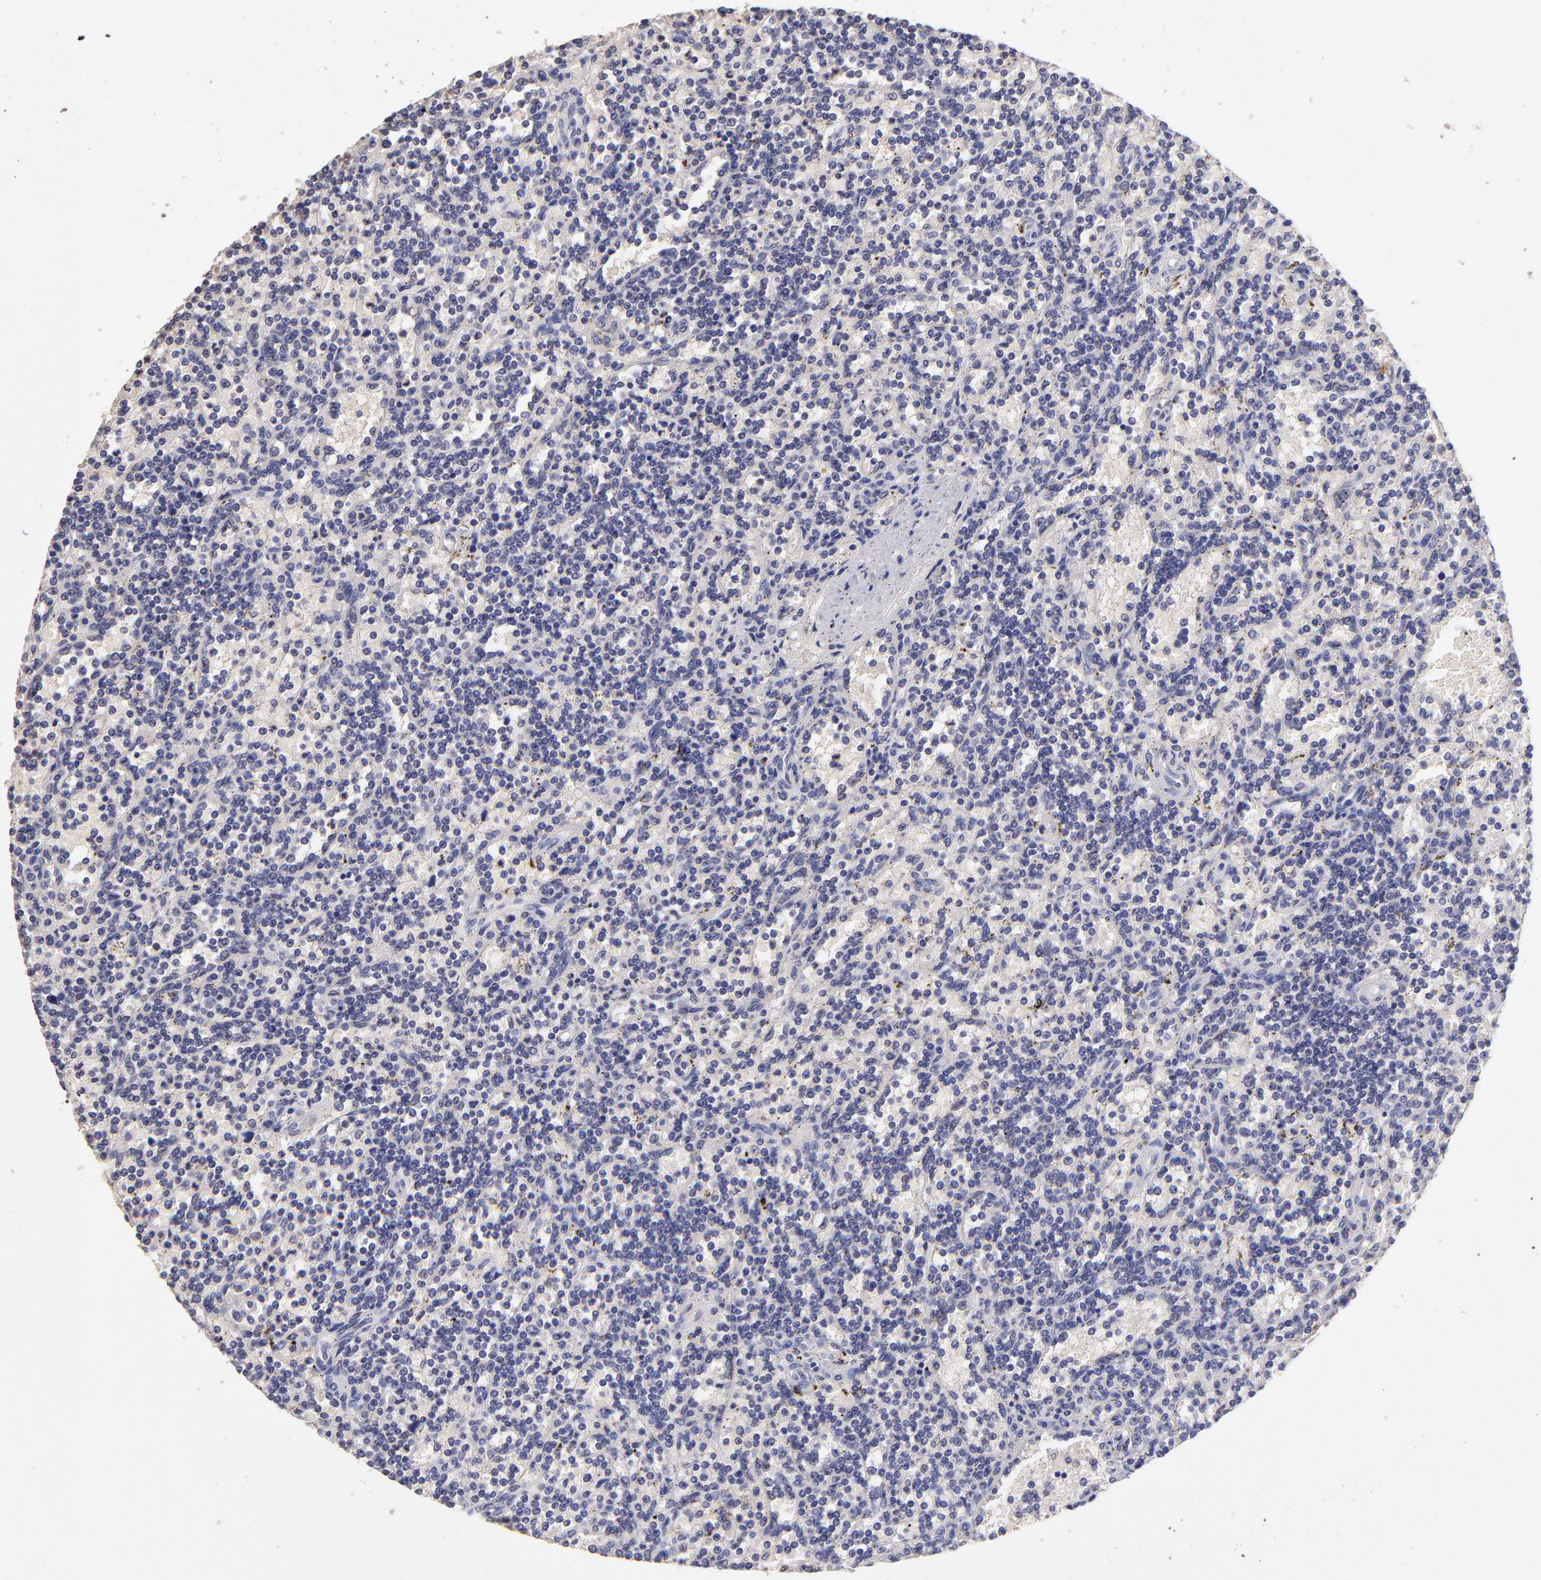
{"staining": {"intensity": "negative", "quantity": "none", "location": "none"}, "tissue": "lymphoma", "cell_type": "Tumor cells", "image_type": "cancer", "snomed": [{"axis": "morphology", "description": "Malignant lymphoma, non-Hodgkin's type, Low grade"}, {"axis": "topography", "description": "Spleen"}], "caption": "Lymphoma was stained to show a protein in brown. There is no significant staining in tumor cells.", "gene": "RNASEL", "patient": {"sex": "male", "age": 73}}